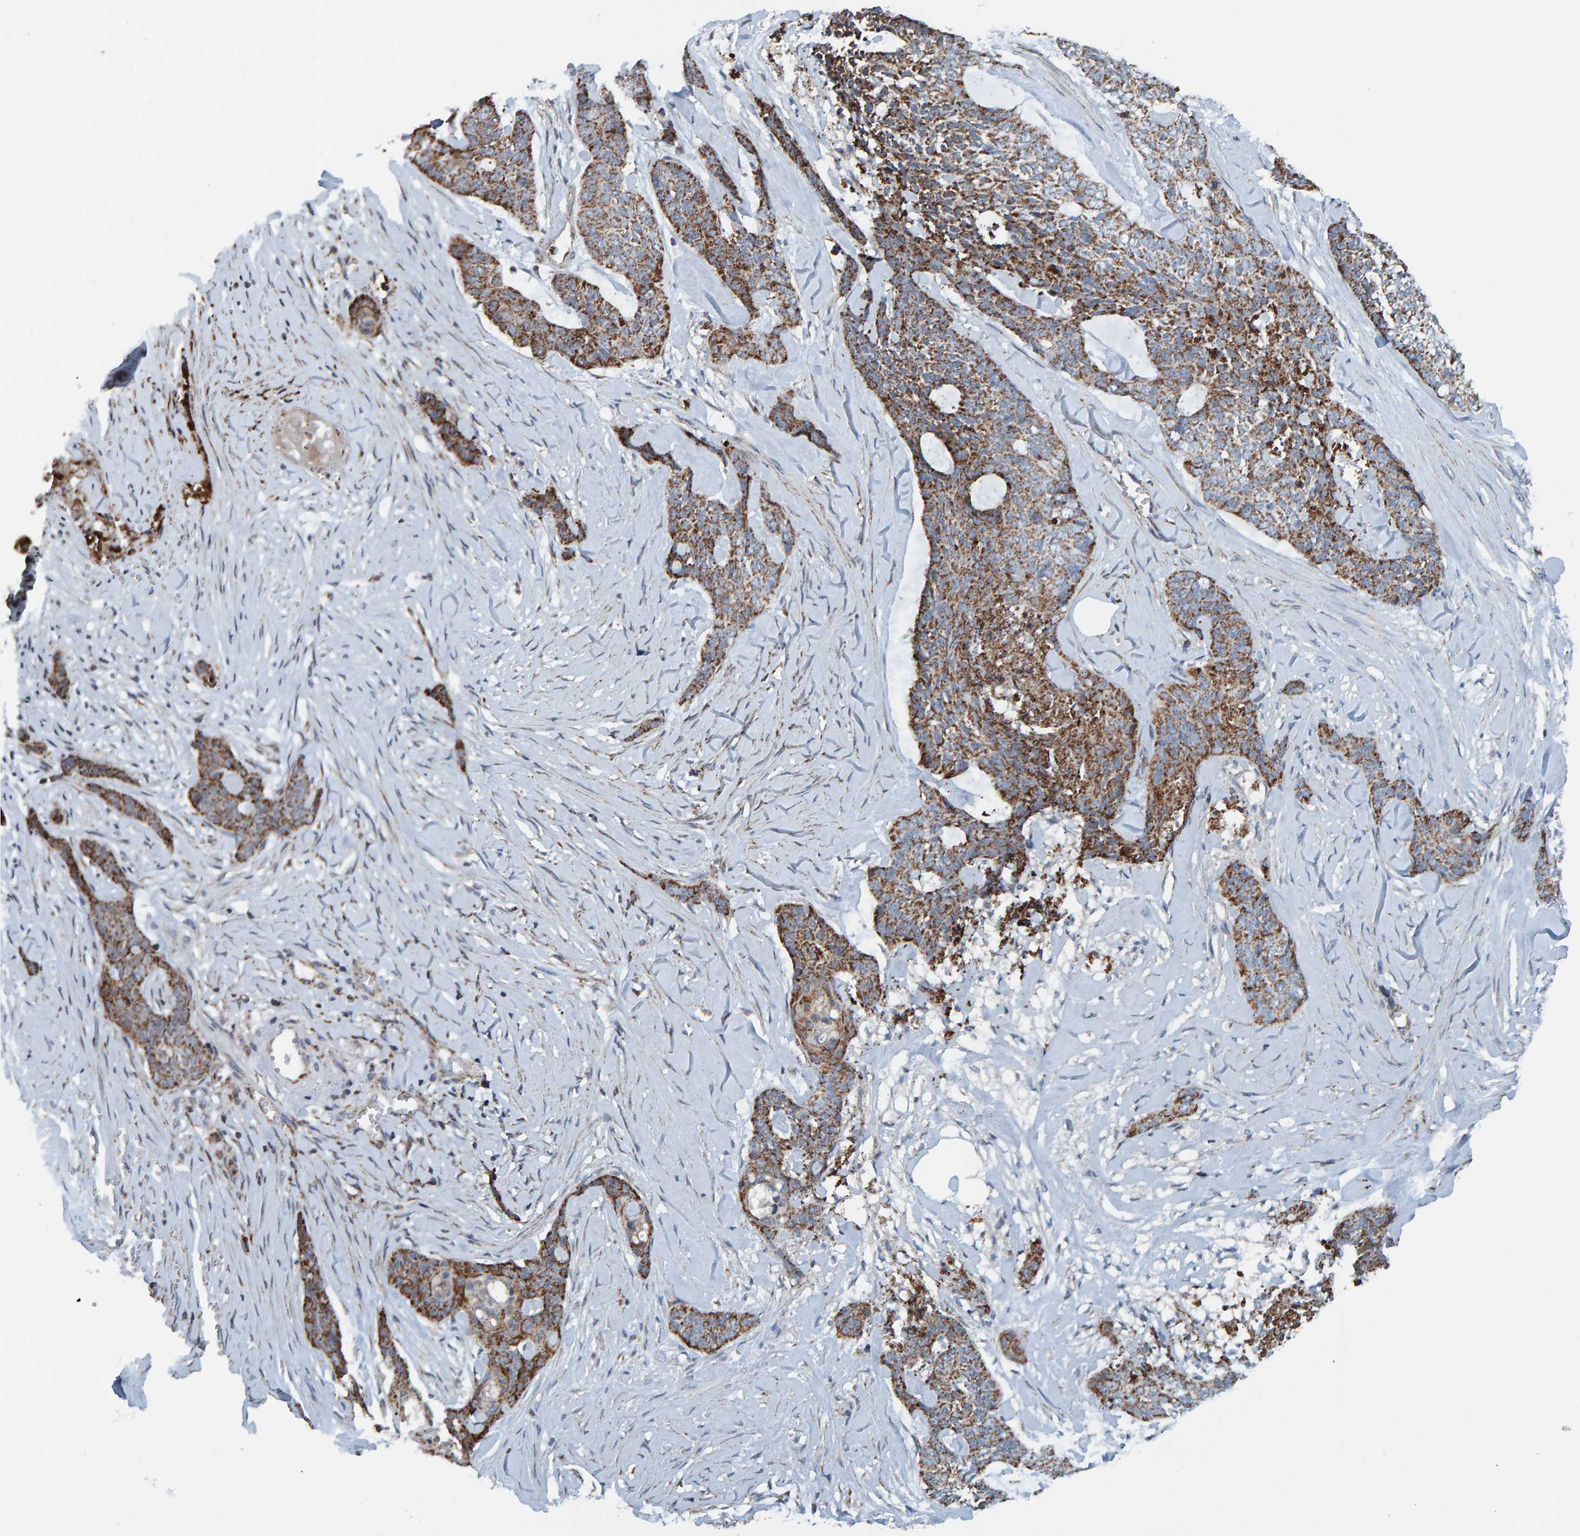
{"staining": {"intensity": "moderate", "quantity": "25%-75%", "location": "cytoplasmic/membranous"}, "tissue": "skin cancer", "cell_type": "Tumor cells", "image_type": "cancer", "snomed": [{"axis": "morphology", "description": "Basal cell carcinoma"}, {"axis": "topography", "description": "Skin"}], "caption": "IHC of basal cell carcinoma (skin) reveals medium levels of moderate cytoplasmic/membranous staining in about 25%-75% of tumor cells.", "gene": "ZNF48", "patient": {"sex": "female", "age": 64}}